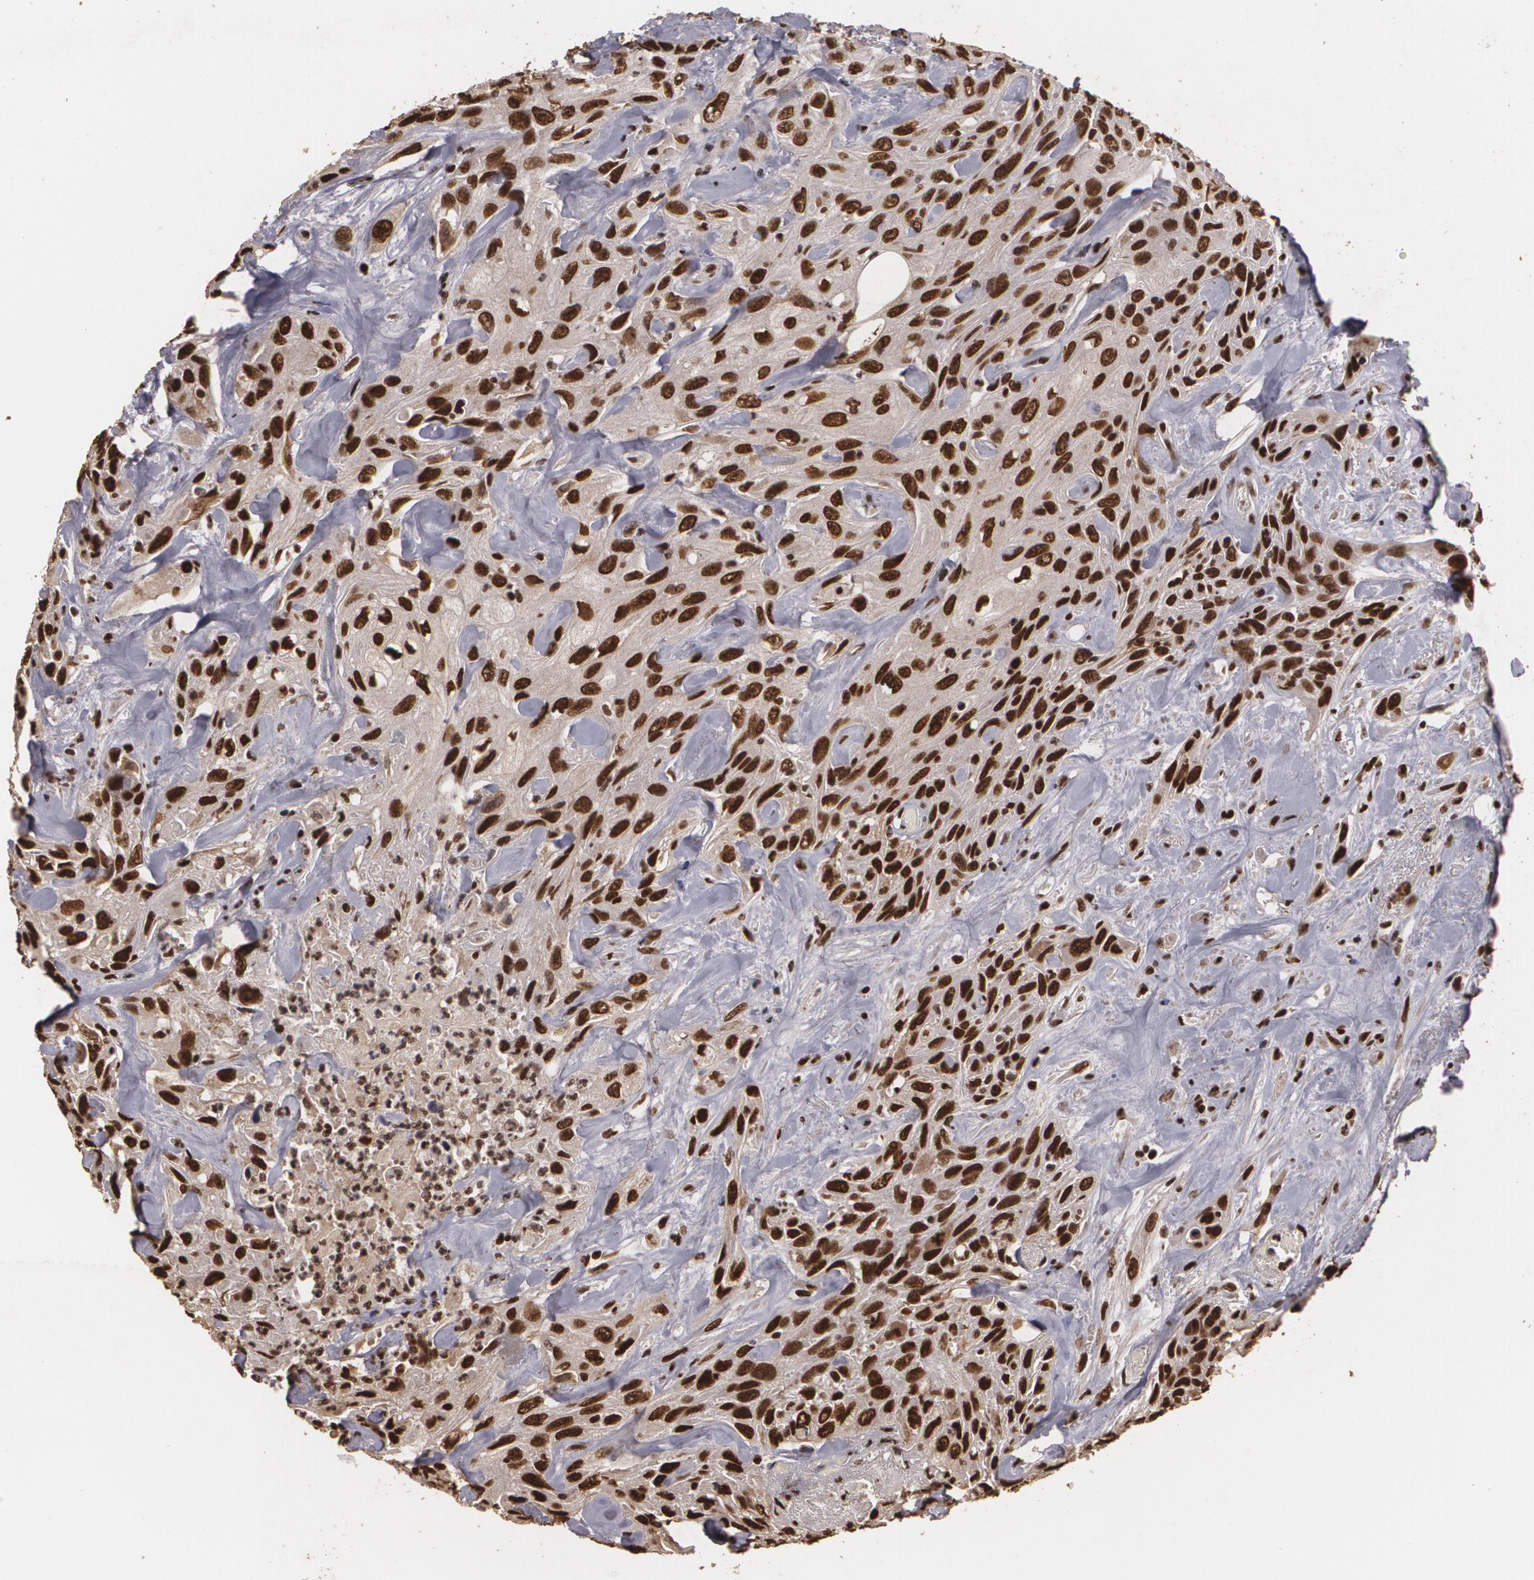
{"staining": {"intensity": "strong", "quantity": ">75%", "location": "nuclear"}, "tissue": "urothelial cancer", "cell_type": "Tumor cells", "image_type": "cancer", "snomed": [{"axis": "morphology", "description": "Urothelial carcinoma, High grade"}, {"axis": "topography", "description": "Urinary bladder"}], "caption": "Immunohistochemistry (IHC) (DAB) staining of urothelial cancer reveals strong nuclear protein positivity in approximately >75% of tumor cells.", "gene": "RCOR1", "patient": {"sex": "female", "age": 84}}